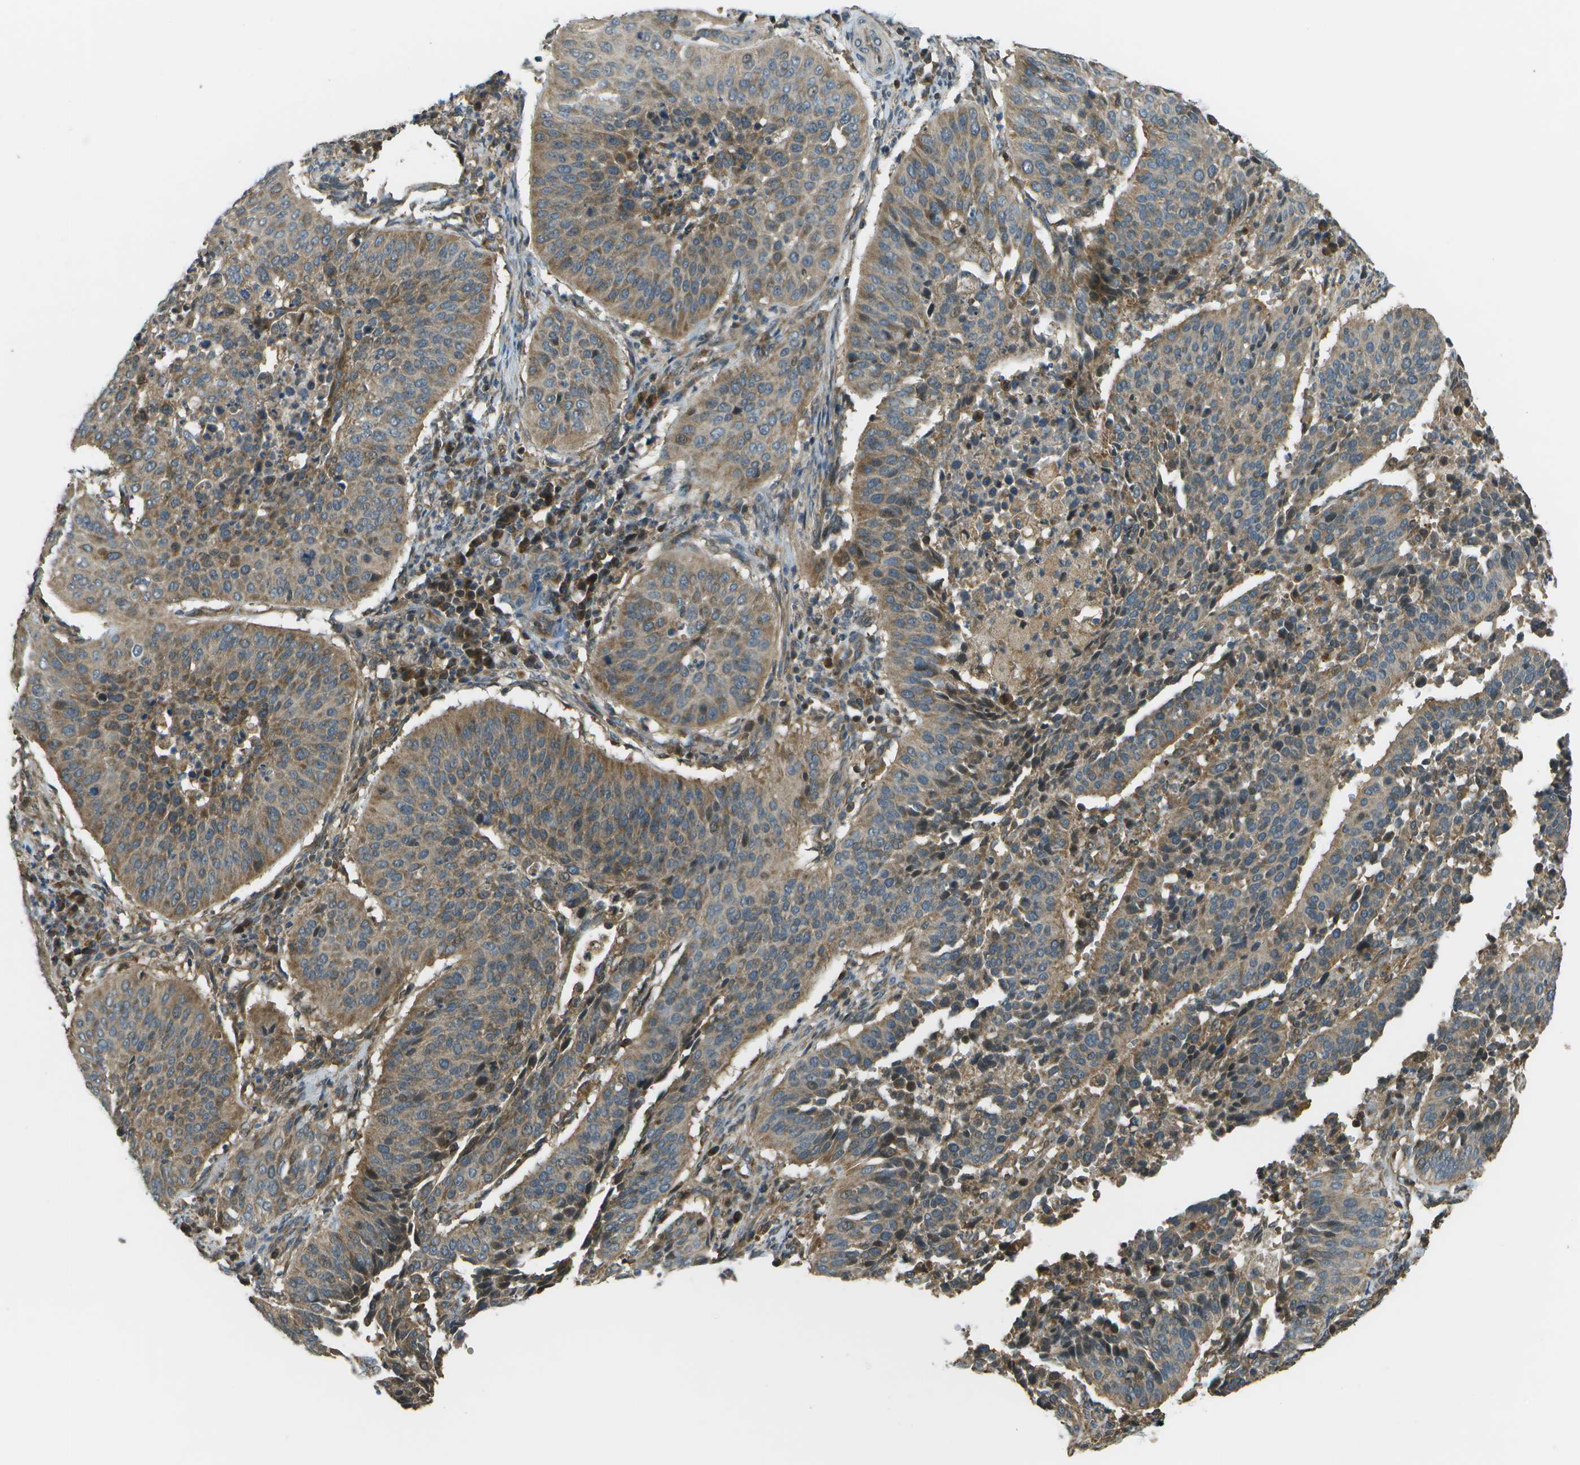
{"staining": {"intensity": "moderate", "quantity": ">75%", "location": "cytoplasmic/membranous"}, "tissue": "cervical cancer", "cell_type": "Tumor cells", "image_type": "cancer", "snomed": [{"axis": "morphology", "description": "Normal tissue, NOS"}, {"axis": "morphology", "description": "Squamous cell carcinoma, NOS"}, {"axis": "topography", "description": "Cervix"}], "caption": "The histopathology image reveals immunohistochemical staining of cervical cancer (squamous cell carcinoma). There is moderate cytoplasmic/membranous positivity is seen in approximately >75% of tumor cells.", "gene": "PLPBP", "patient": {"sex": "female", "age": 39}}